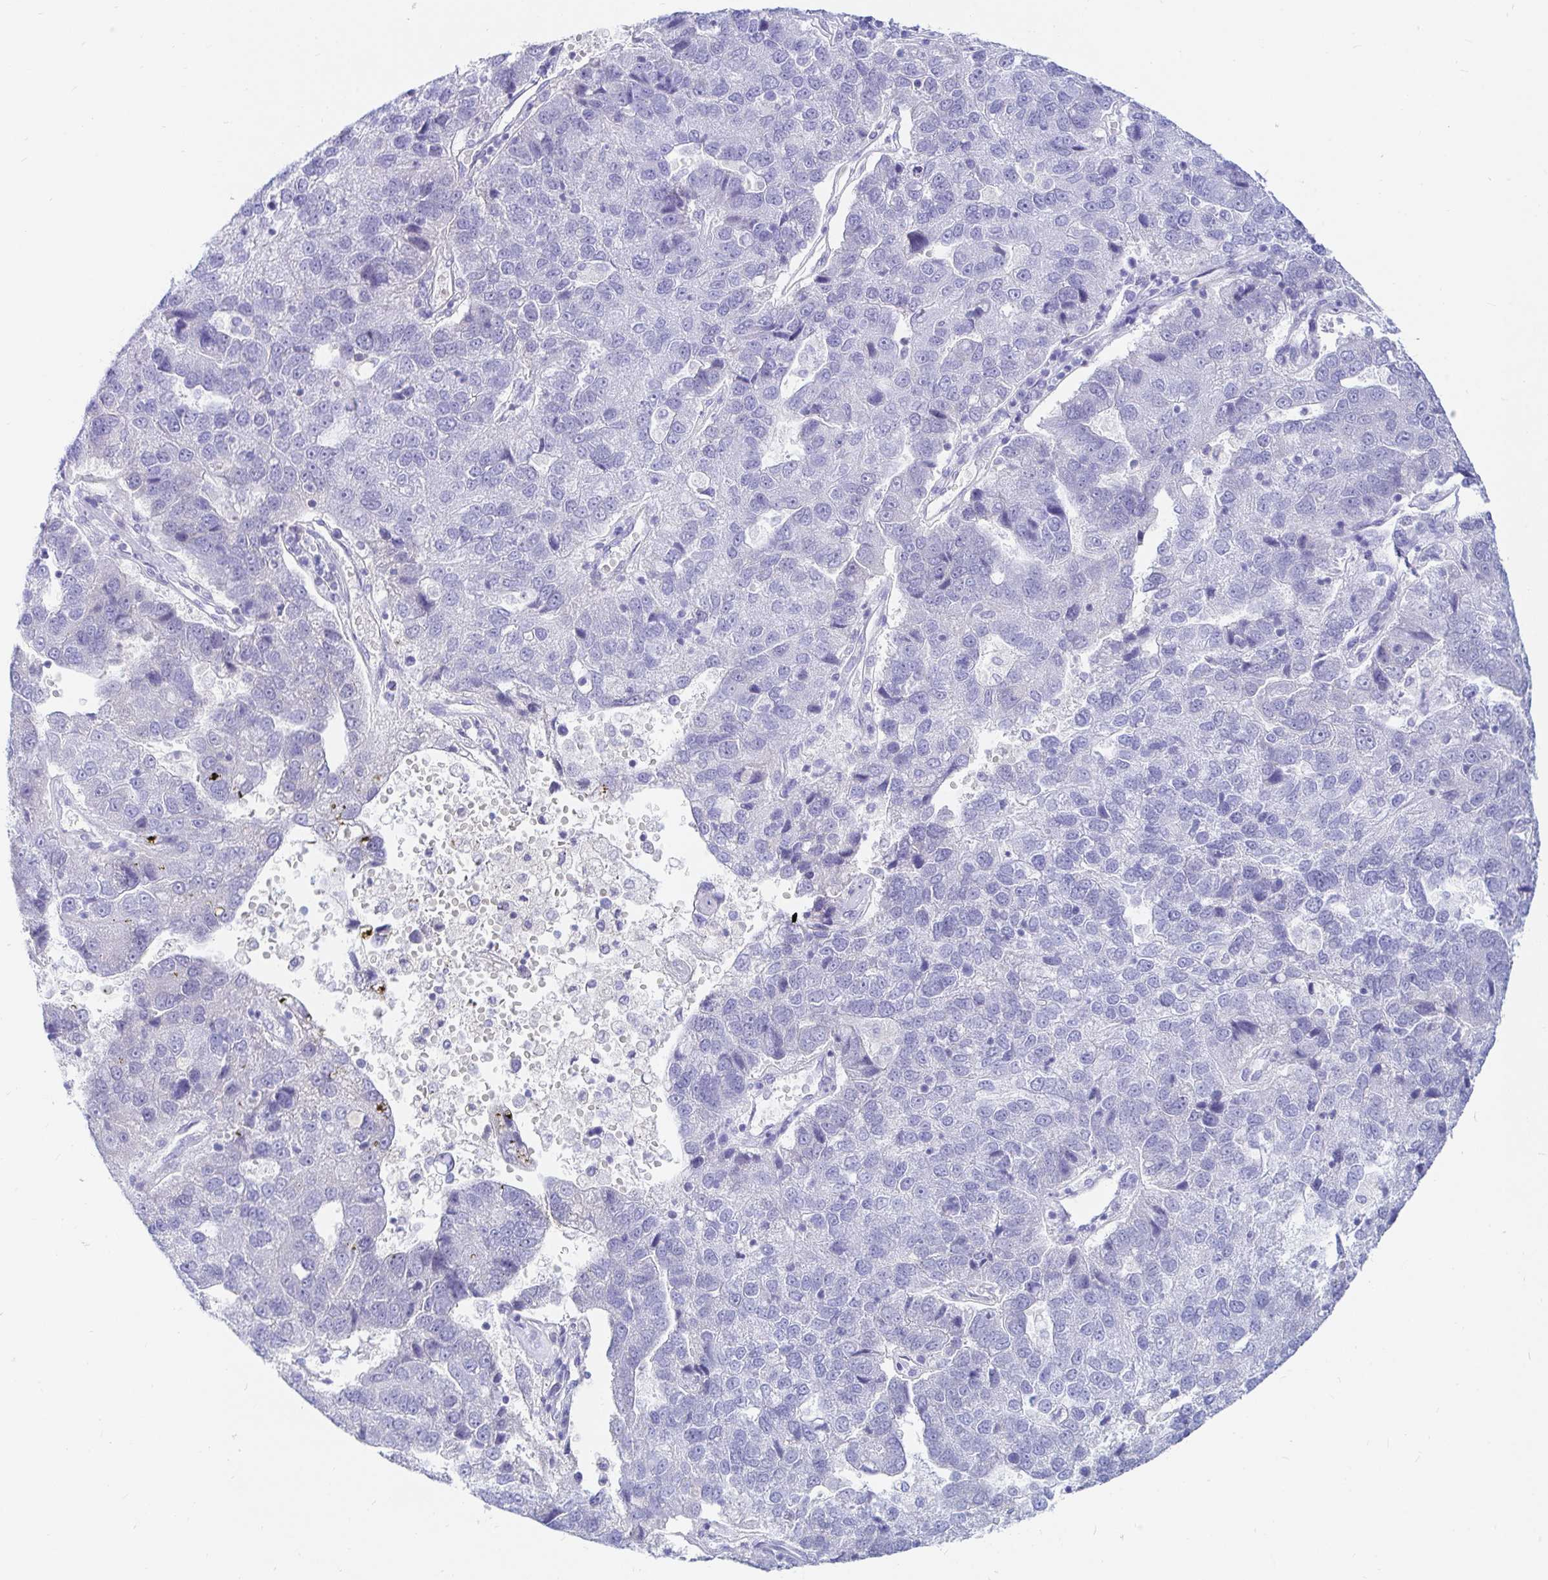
{"staining": {"intensity": "negative", "quantity": "none", "location": "none"}, "tissue": "pancreatic cancer", "cell_type": "Tumor cells", "image_type": "cancer", "snomed": [{"axis": "morphology", "description": "Adenocarcinoma, NOS"}, {"axis": "topography", "description": "Pancreas"}], "caption": "A high-resolution histopathology image shows immunohistochemistry (IHC) staining of pancreatic cancer, which exhibits no significant expression in tumor cells.", "gene": "NR2E1", "patient": {"sex": "female", "age": 61}}